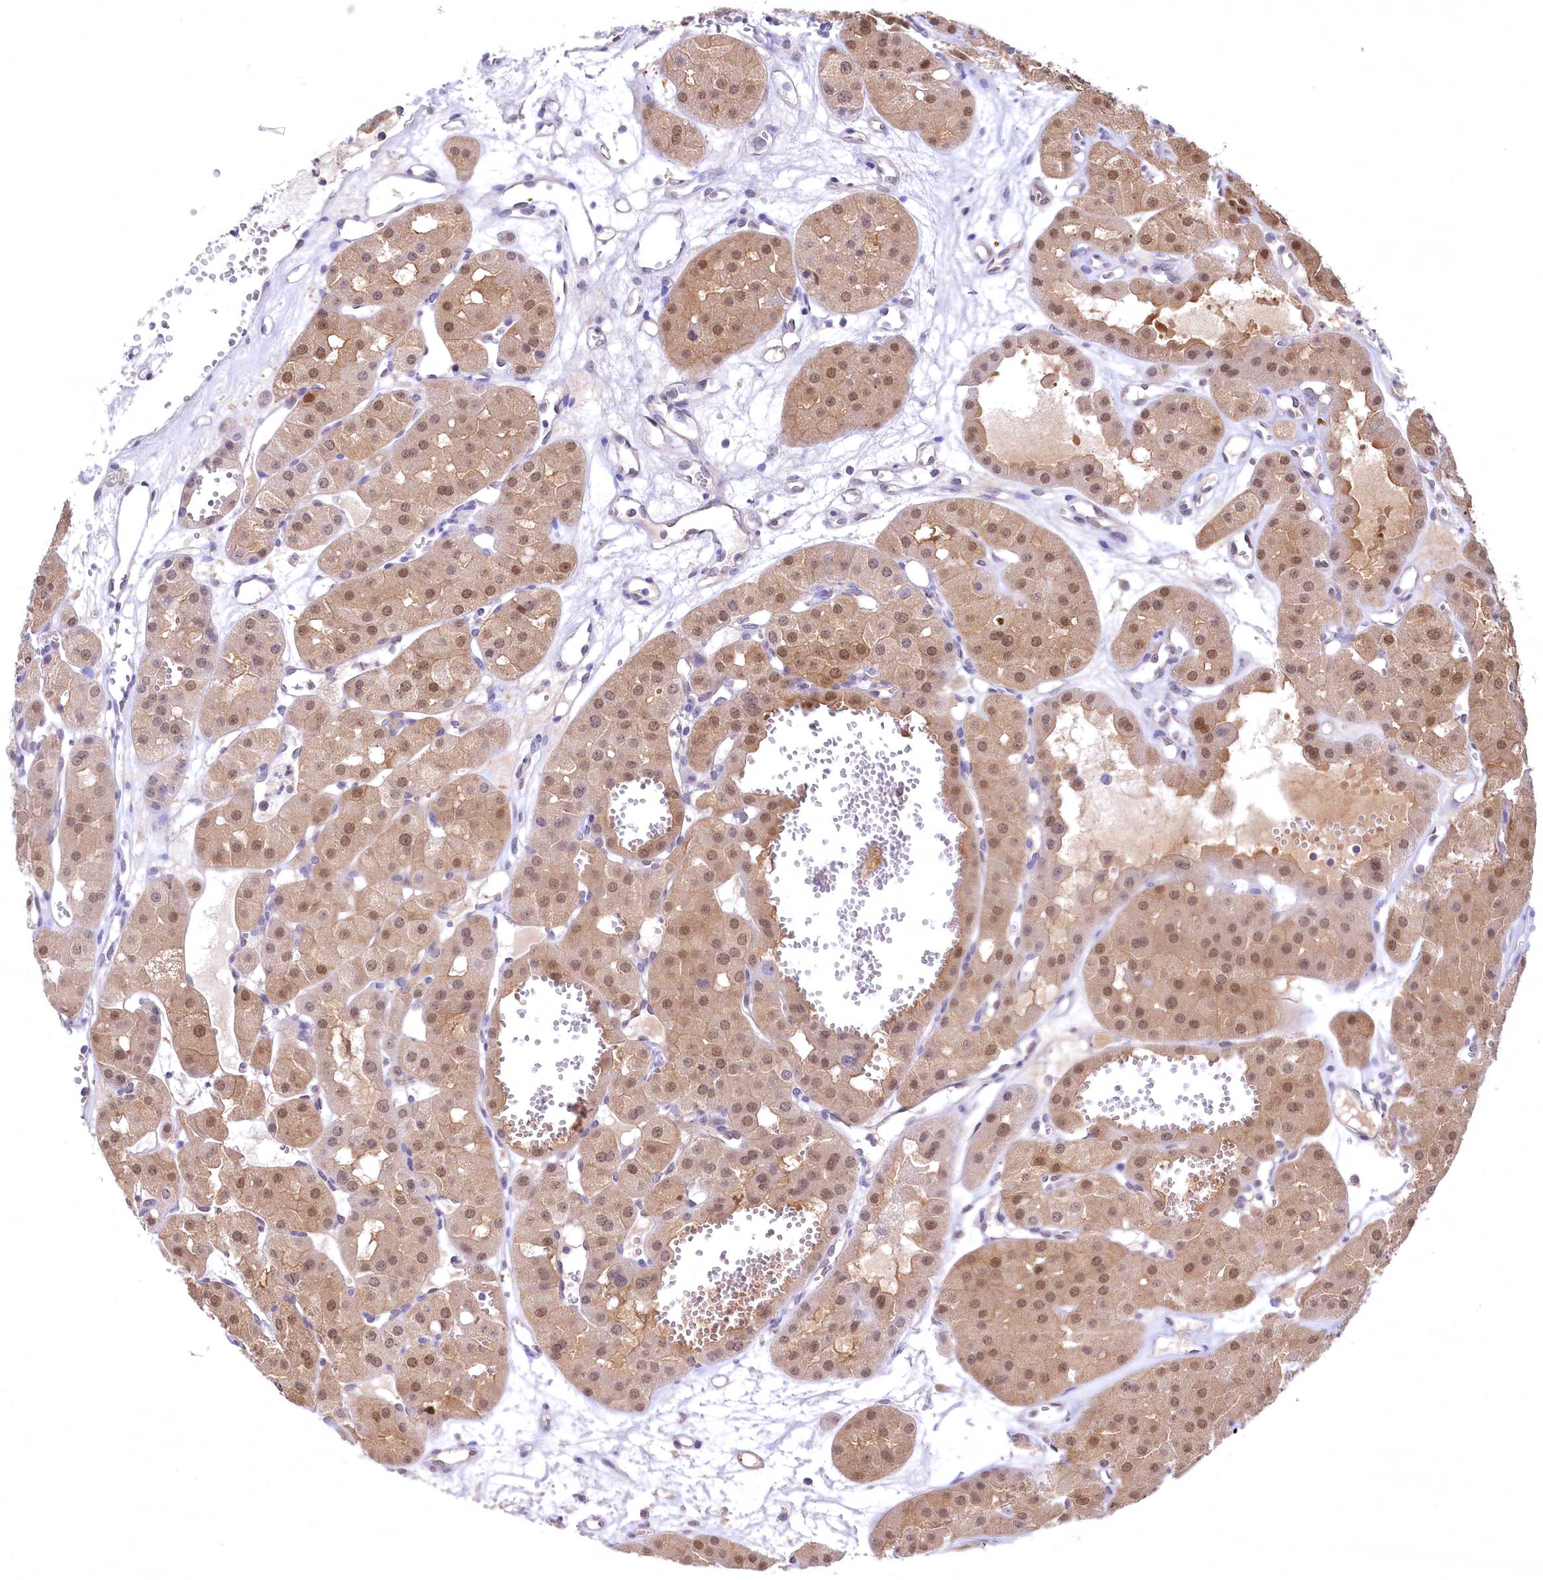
{"staining": {"intensity": "weak", "quantity": ">75%", "location": "nuclear"}, "tissue": "renal cancer", "cell_type": "Tumor cells", "image_type": "cancer", "snomed": [{"axis": "morphology", "description": "Carcinoma, NOS"}, {"axis": "topography", "description": "Kidney"}], "caption": "Immunohistochemistry (IHC) histopathology image of neoplastic tissue: carcinoma (renal) stained using IHC displays low levels of weak protein expression localized specifically in the nuclear of tumor cells, appearing as a nuclear brown color.", "gene": "C11orf54", "patient": {"sex": "female", "age": 75}}